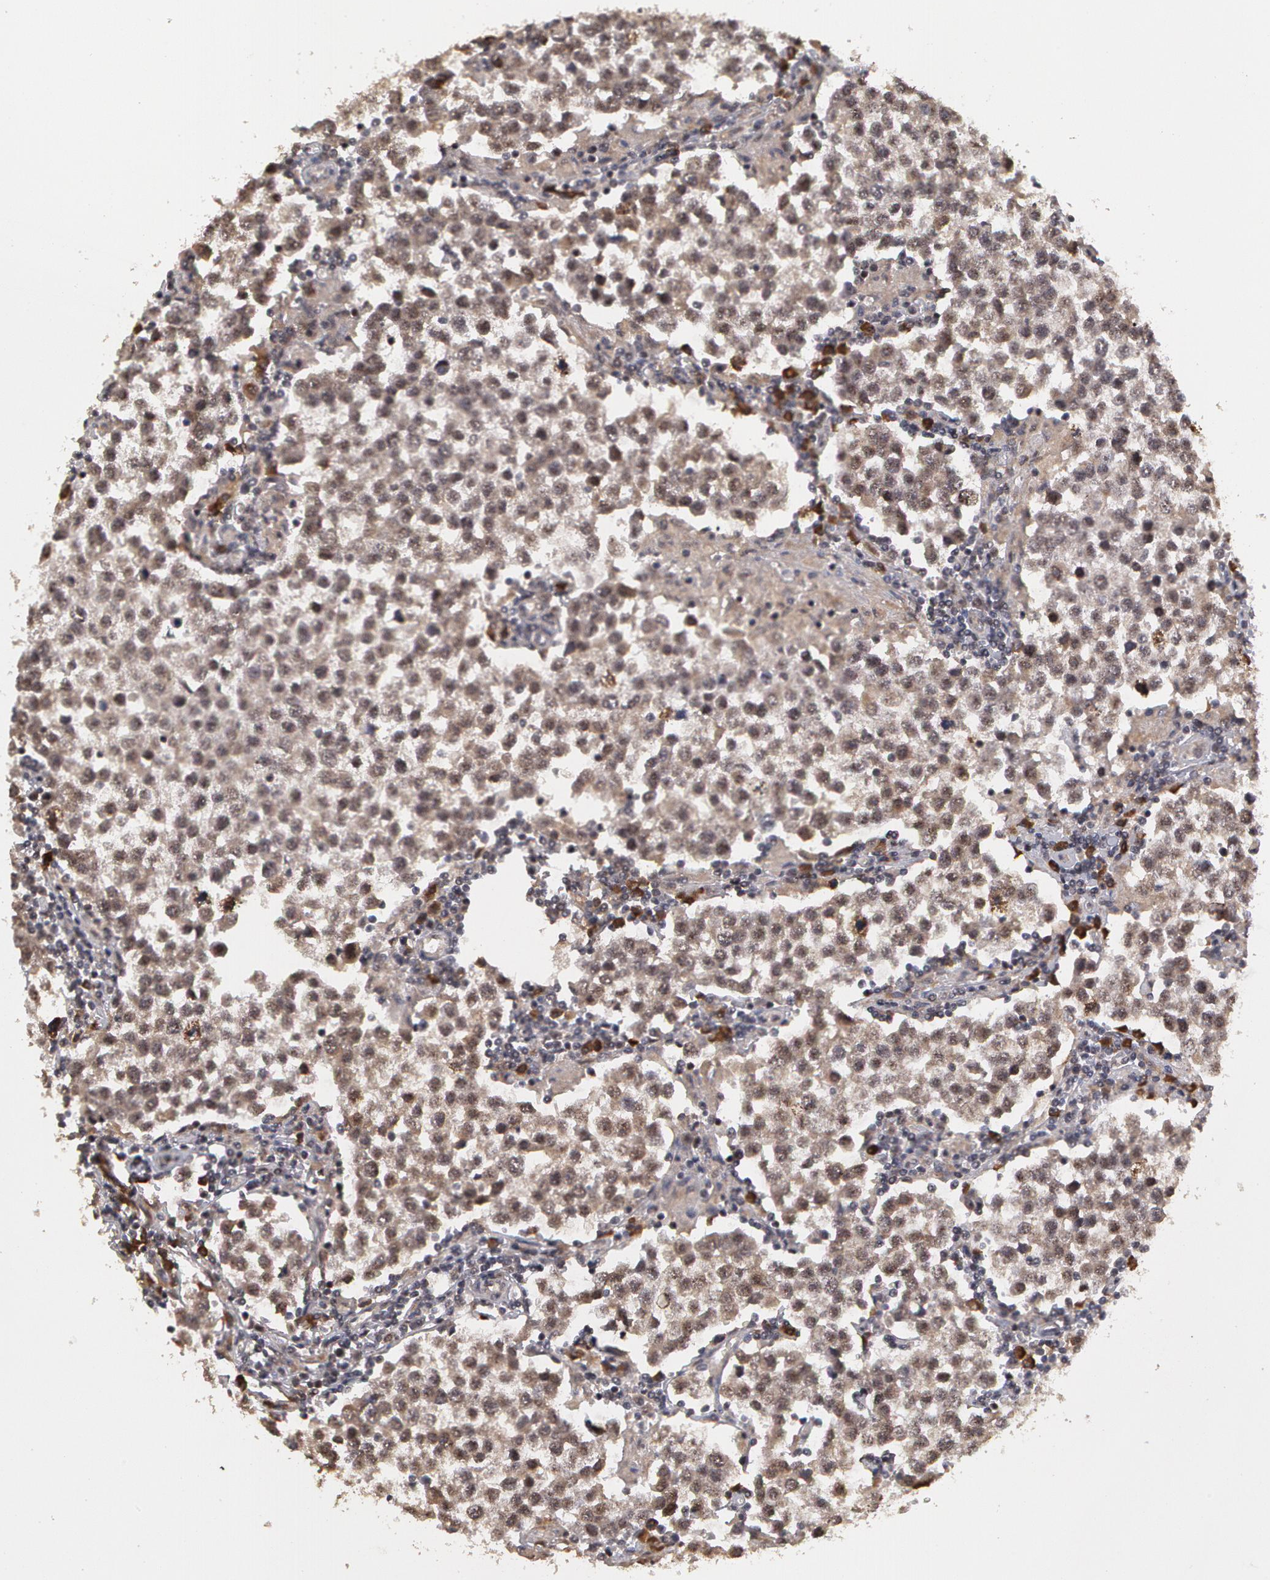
{"staining": {"intensity": "weak", "quantity": ">75%", "location": "cytoplasmic/membranous,nuclear"}, "tissue": "testis cancer", "cell_type": "Tumor cells", "image_type": "cancer", "snomed": [{"axis": "morphology", "description": "Seminoma, NOS"}, {"axis": "topography", "description": "Testis"}], "caption": "About >75% of tumor cells in human testis cancer (seminoma) exhibit weak cytoplasmic/membranous and nuclear protein expression as visualized by brown immunohistochemical staining.", "gene": "GLIS1", "patient": {"sex": "male", "age": 36}}